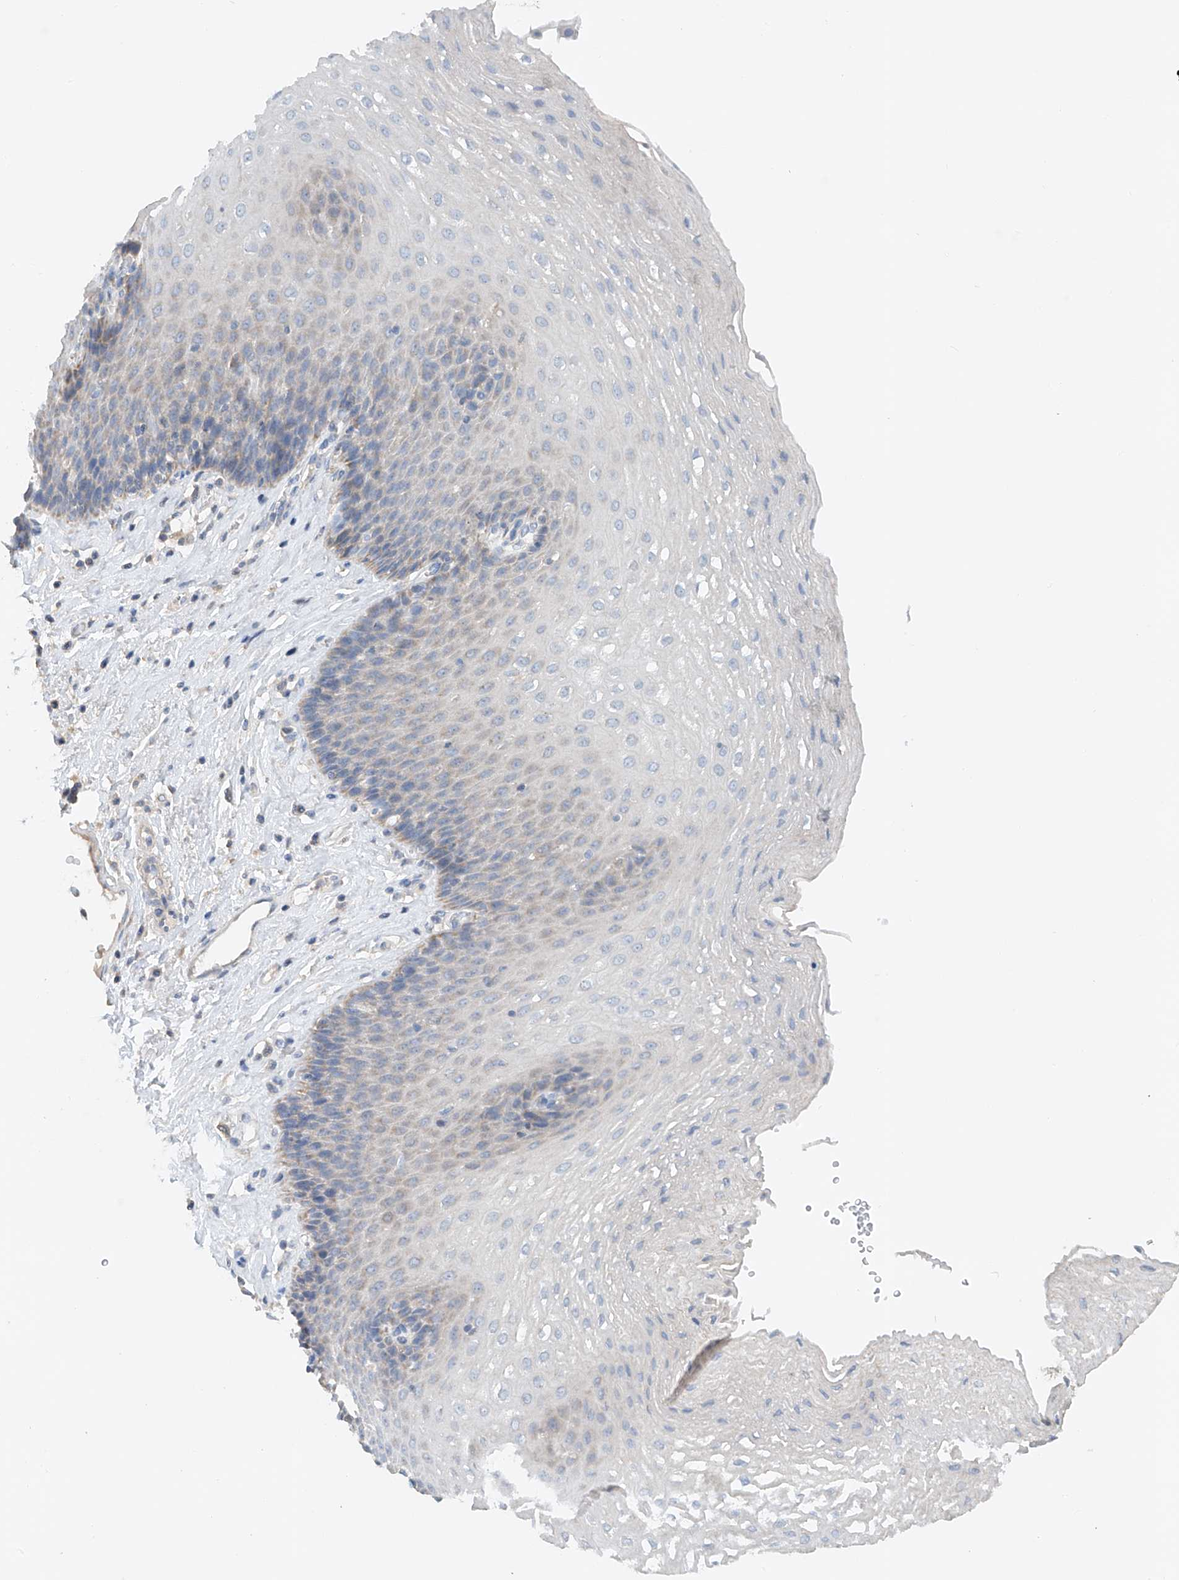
{"staining": {"intensity": "weak", "quantity": "<25%", "location": "cytoplasmic/membranous"}, "tissue": "esophagus", "cell_type": "Squamous epithelial cells", "image_type": "normal", "snomed": [{"axis": "morphology", "description": "Normal tissue, NOS"}, {"axis": "topography", "description": "Esophagus"}], "caption": "Immunohistochemistry of normal human esophagus displays no expression in squamous epithelial cells. Nuclei are stained in blue.", "gene": "GPC4", "patient": {"sex": "female", "age": 66}}